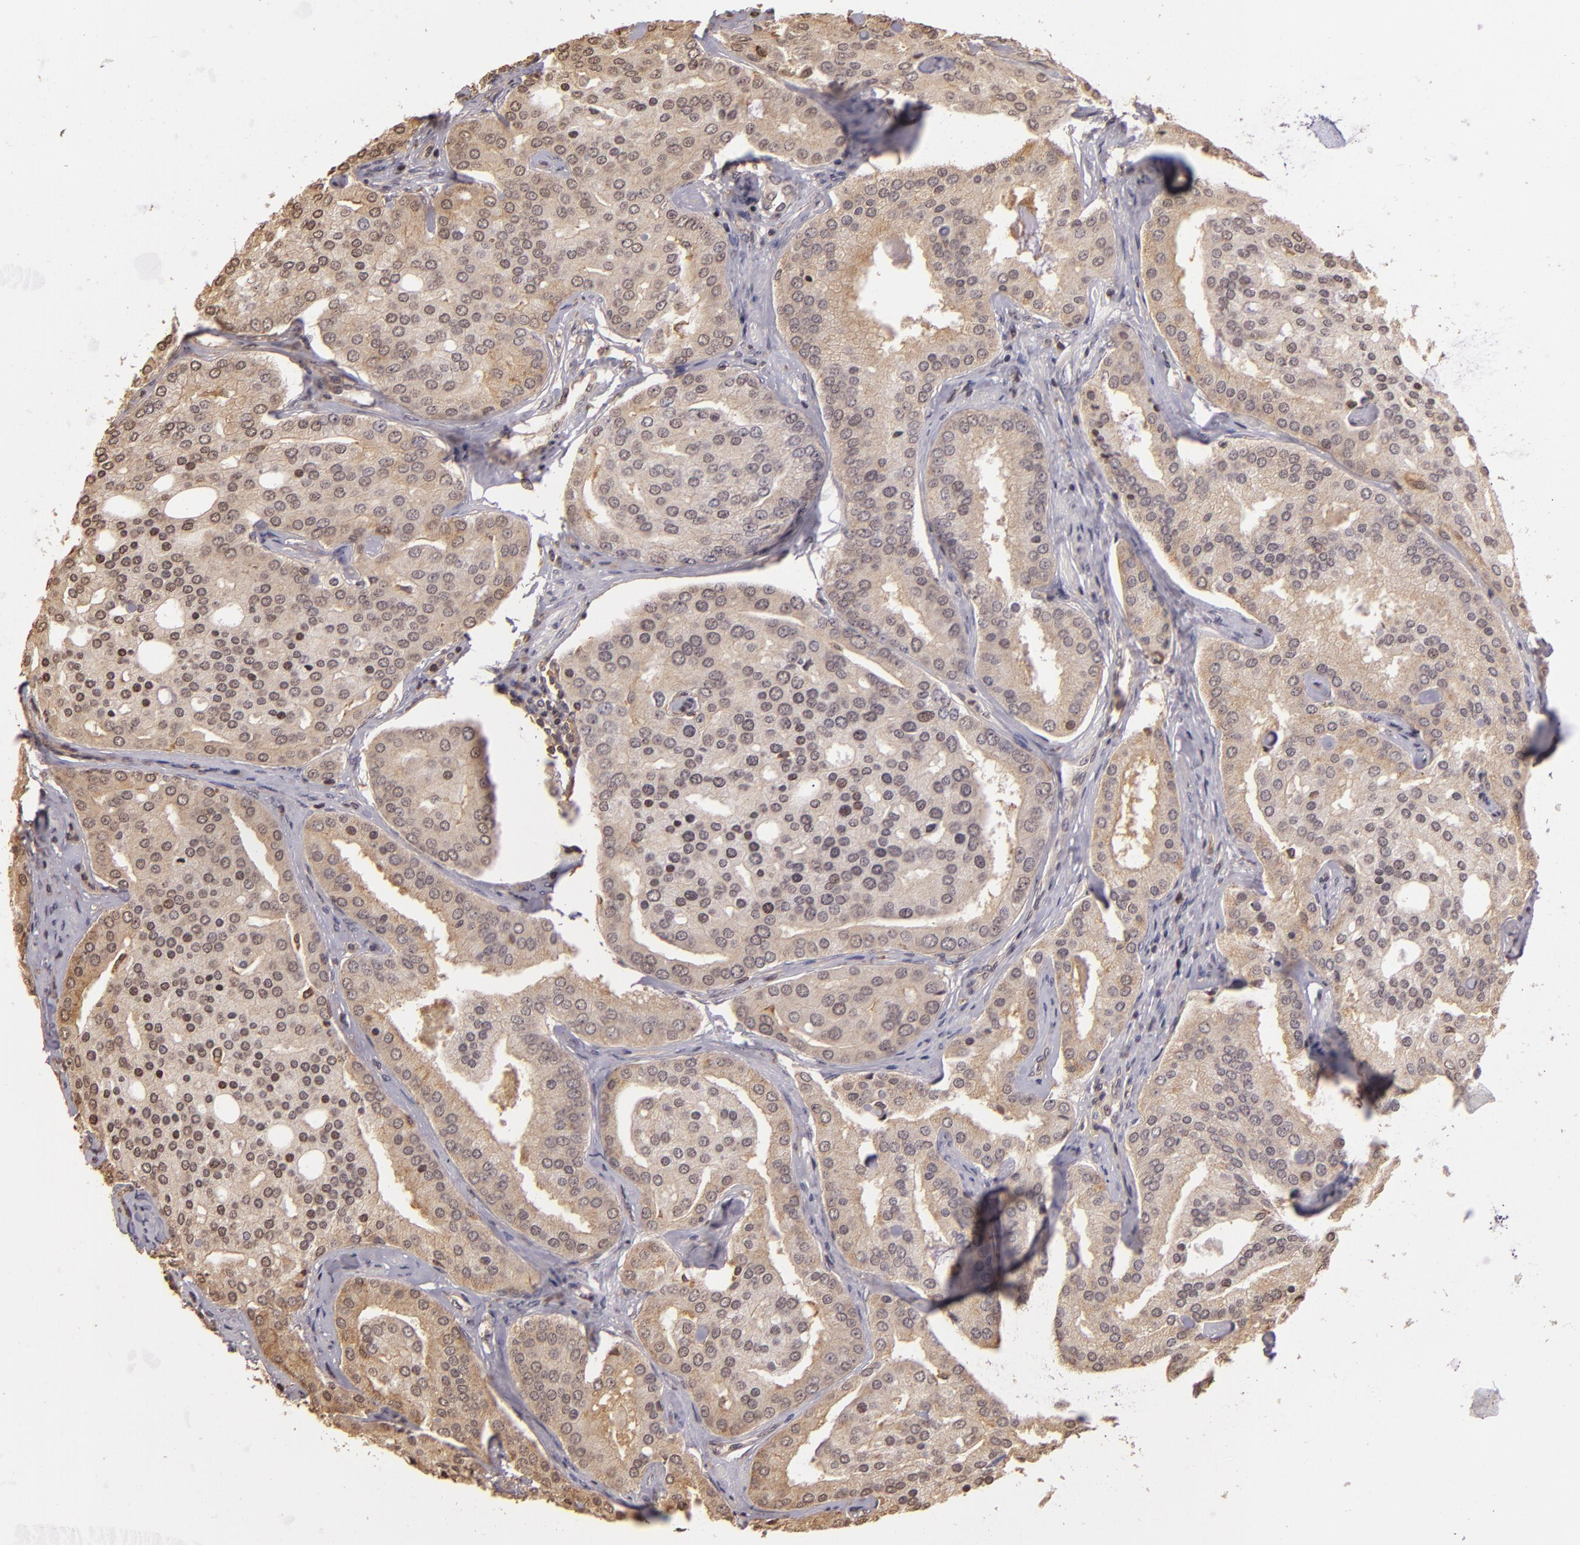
{"staining": {"intensity": "weak", "quantity": ">75%", "location": "cytoplasmic/membranous"}, "tissue": "prostate cancer", "cell_type": "Tumor cells", "image_type": "cancer", "snomed": [{"axis": "morphology", "description": "Adenocarcinoma, High grade"}, {"axis": "topography", "description": "Prostate"}], "caption": "Weak cytoplasmic/membranous expression for a protein is identified in approximately >75% of tumor cells of prostate adenocarcinoma (high-grade) using immunohistochemistry (IHC).", "gene": "ARPC2", "patient": {"sex": "male", "age": 64}}